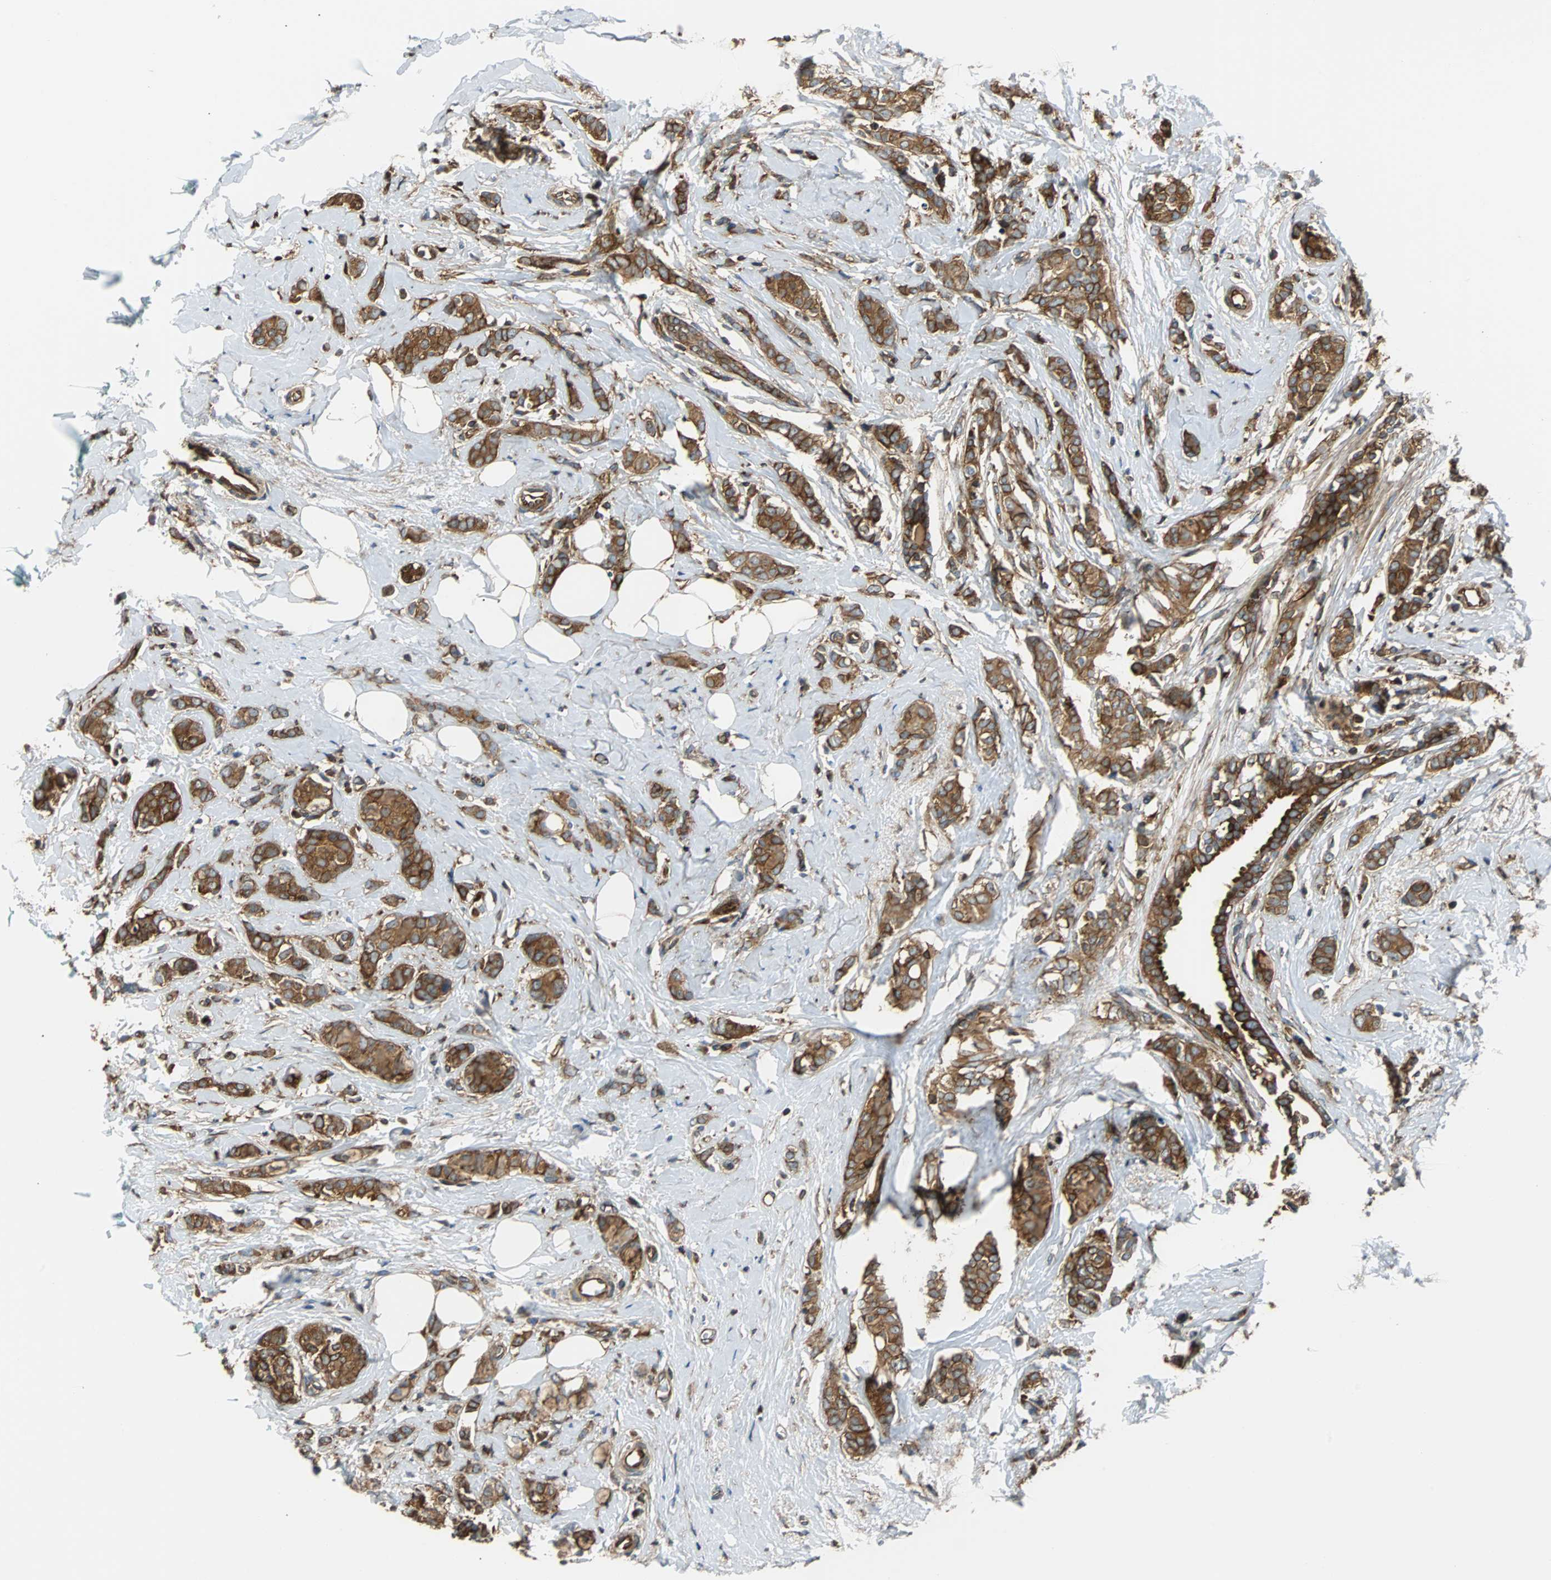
{"staining": {"intensity": "strong", "quantity": ">75%", "location": "cytoplasmic/membranous"}, "tissue": "breast cancer", "cell_type": "Tumor cells", "image_type": "cancer", "snomed": [{"axis": "morphology", "description": "Lobular carcinoma"}, {"axis": "topography", "description": "Breast"}], "caption": "Protein expression by IHC exhibits strong cytoplasmic/membranous expression in approximately >75% of tumor cells in breast lobular carcinoma. Nuclei are stained in blue.", "gene": "RELA", "patient": {"sex": "female", "age": 60}}